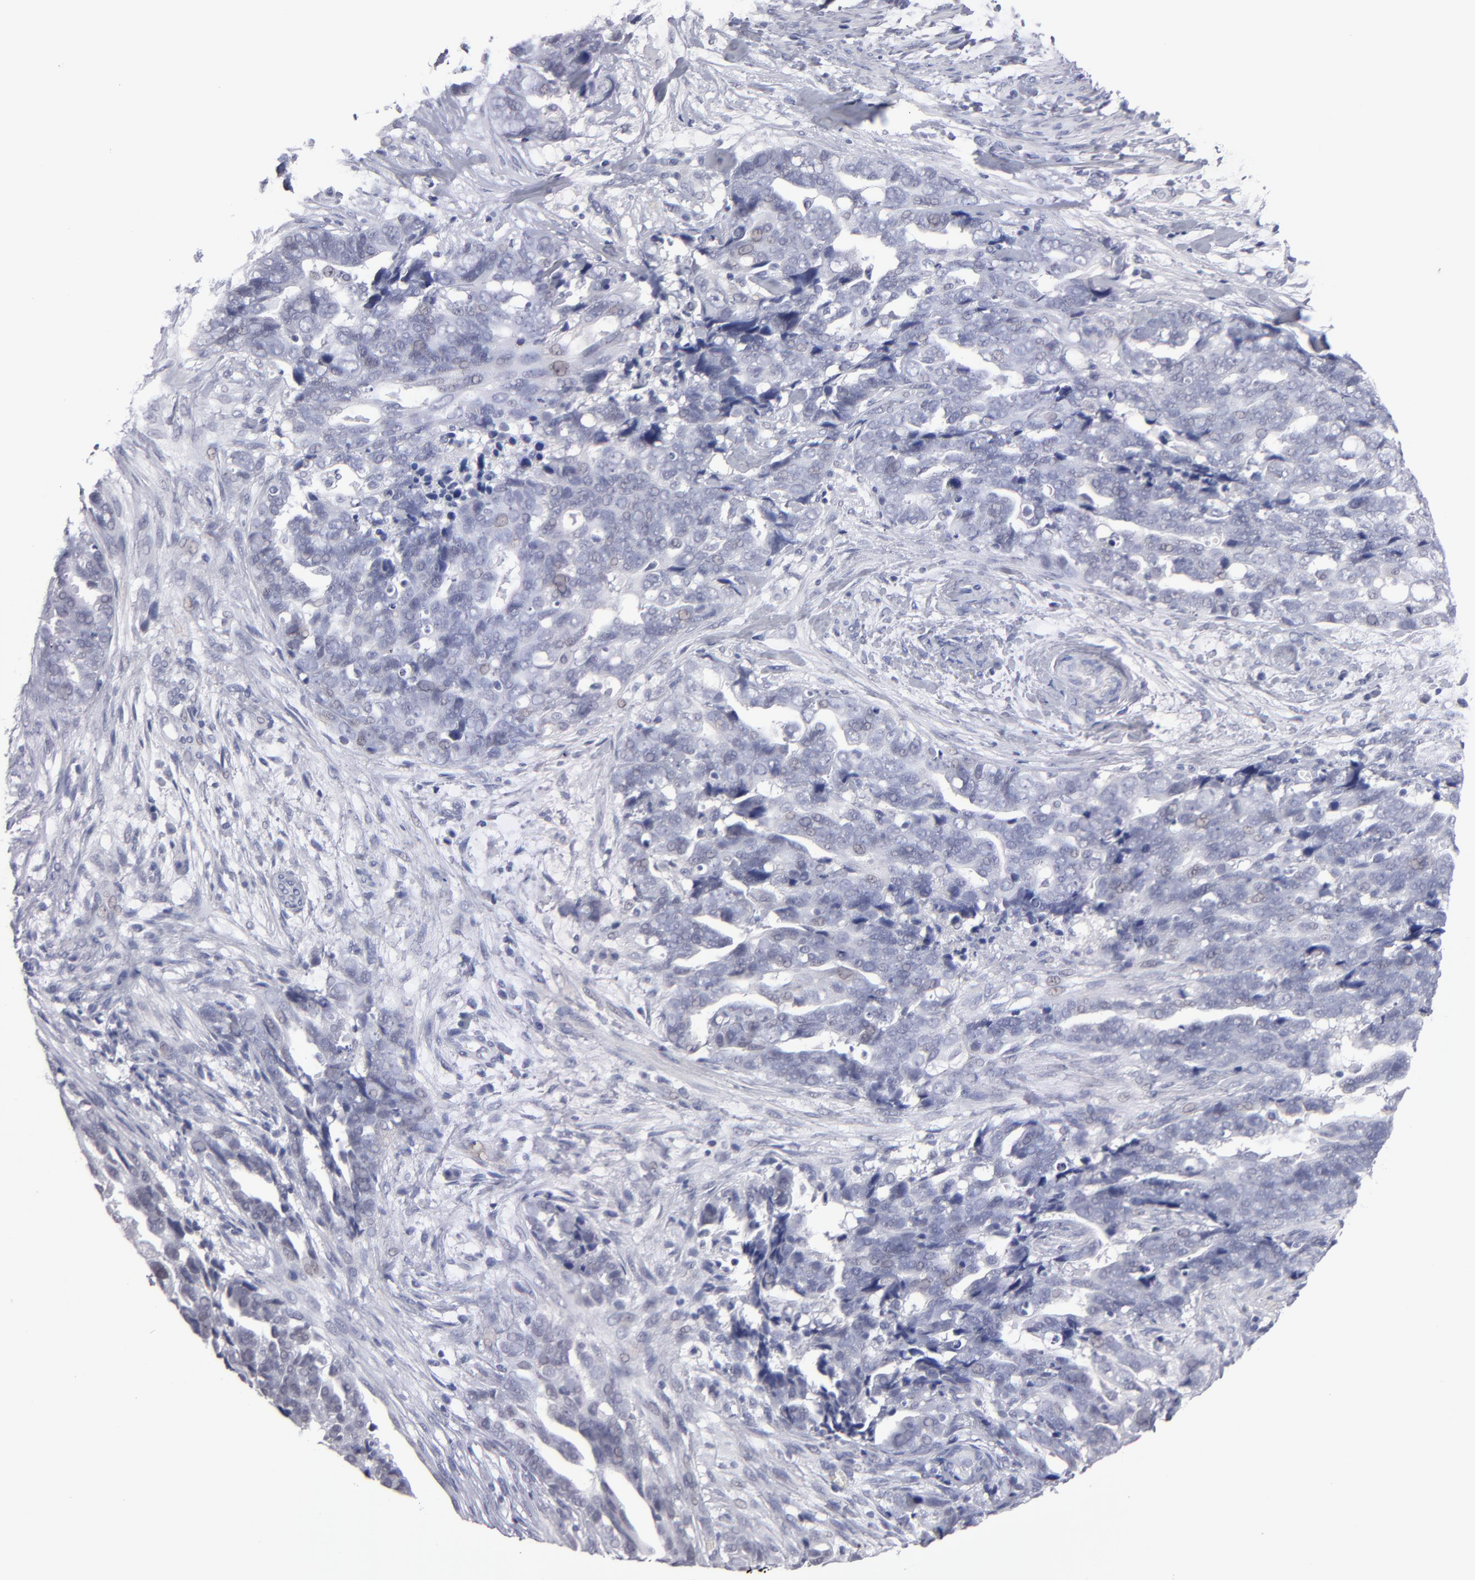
{"staining": {"intensity": "weak", "quantity": "<25%", "location": "nuclear"}, "tissue": "ovarian cancer", "cell_type": "Tumor cells", "image_type": "cancer", "snomed": [{"axis": "morphology", "description": "Normal tissue, NOS"}, {"axis": "morphology", "description": "Cystadenocarcinoma, serous, NOS"}, {"axis": "topography", "description": "Fallopian tube"}, {"axis": "topography", "description": "Ovary"}], "caption": "IHC photomicrograph of serous cystadenocarcinoma (ovarian) stained for a protein (brown), which shows no staining in tumor cells.", "gene": "TEX11", "patient": {"sex": "female", "age": 56}}